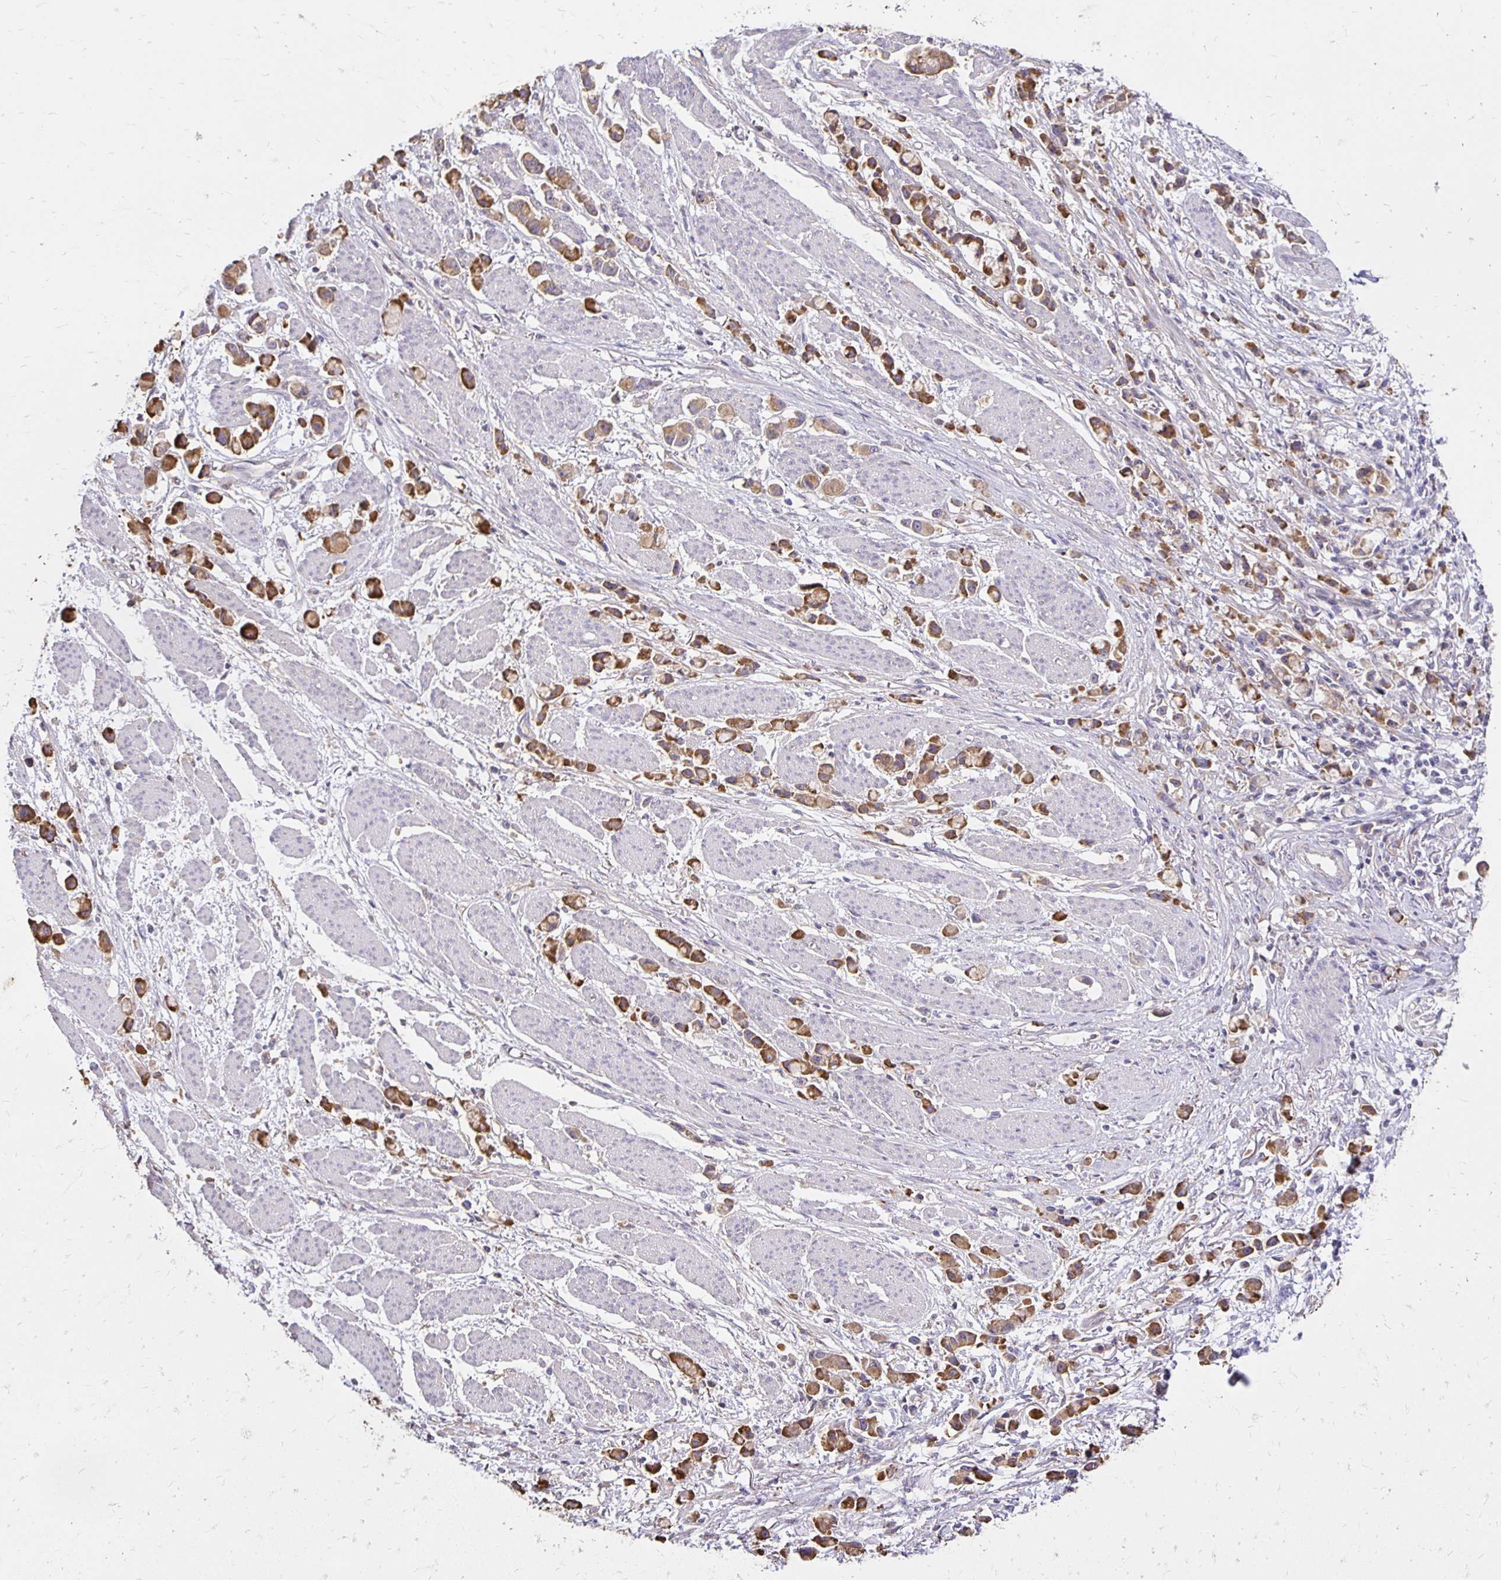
{"staining": {"intensity": "moderate", "quantity": ">75%", "location": "cytoplasmic/membranous"}, "tissue": "stomach cancer", "cell_type": "Tumor cells", "image_type": "cancer", "snomed": [{"axis": "morphology", "description": "Adenocarcinoma, NOS"}, {"axis": "topography", "description": "Stomach"}], "caption": "Protein expression analysis of adenocarcinoma (stomach) shows moderate cytoplasmic/membranous expression in approximately >75% of tumor cells.", "gene": "PNPLA3", "patient": {"sex": "female", "age": 81}}